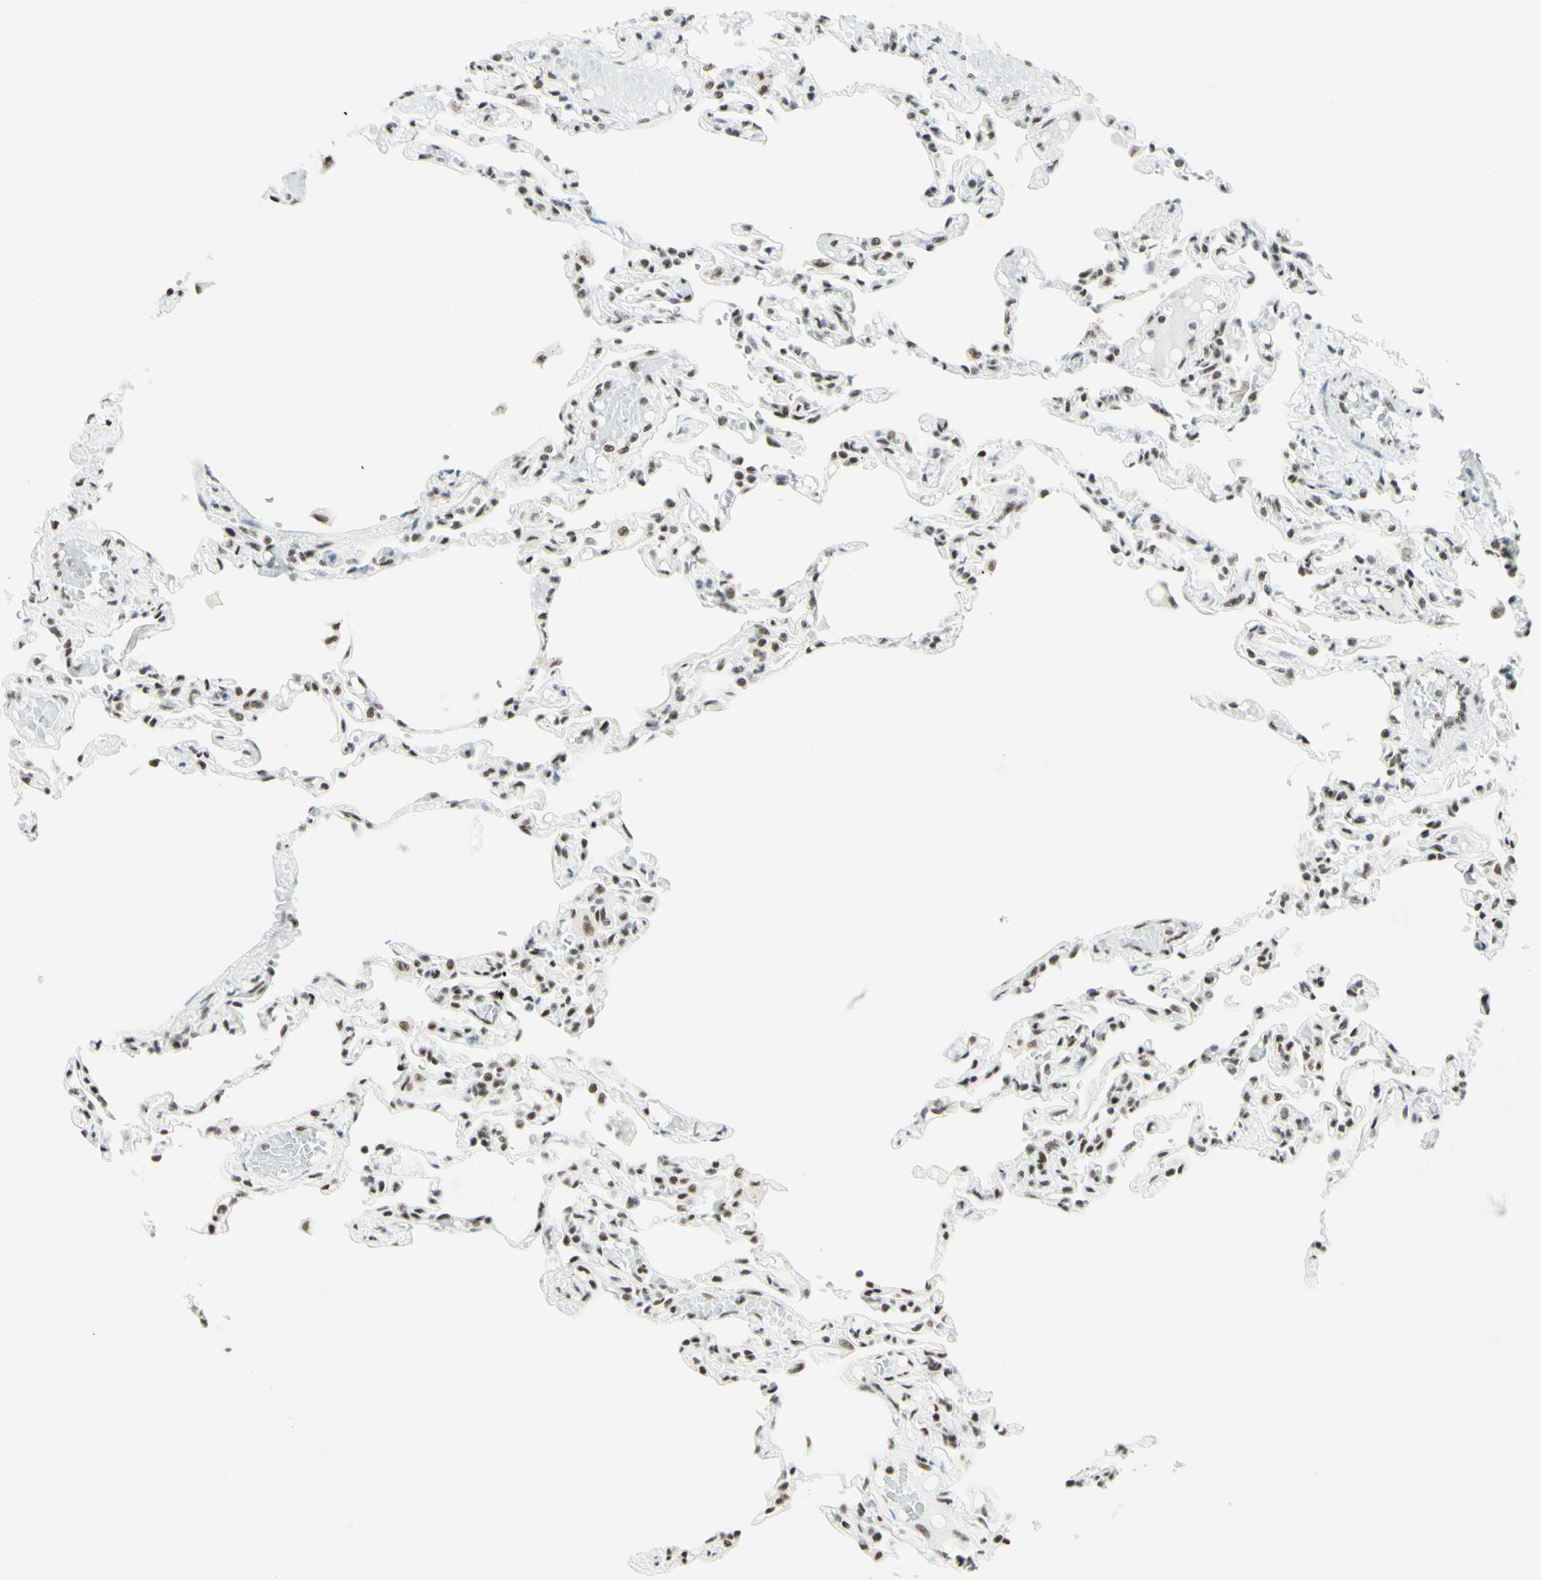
{"staining": {"intensity": "moderate", "quantity": ">75%", "location": "nuclear"}, "tissue": "lung", "cell_type": "Alveolar cells", "image_type": "normal", "snomed": [{"axis": "morphology", "description": "Normal tissue, NOS"}, {"axis": "topography", "description": "Lung"}], "caption": "High-magnification brightfield microscopy of unremarkable lung stained with DAB (brown) and counterstained with hematoxylin (blue). alveolar cells exhibit moderate nuclear positivity is appreciated in about>75% of cells. The staining is performed using DAB brown chromogen to label protein expression. The nuclei are counter-stained blue using hematoxylin.", "gene": "WTAP", "patient": {"sex": "male", "age": 21}}